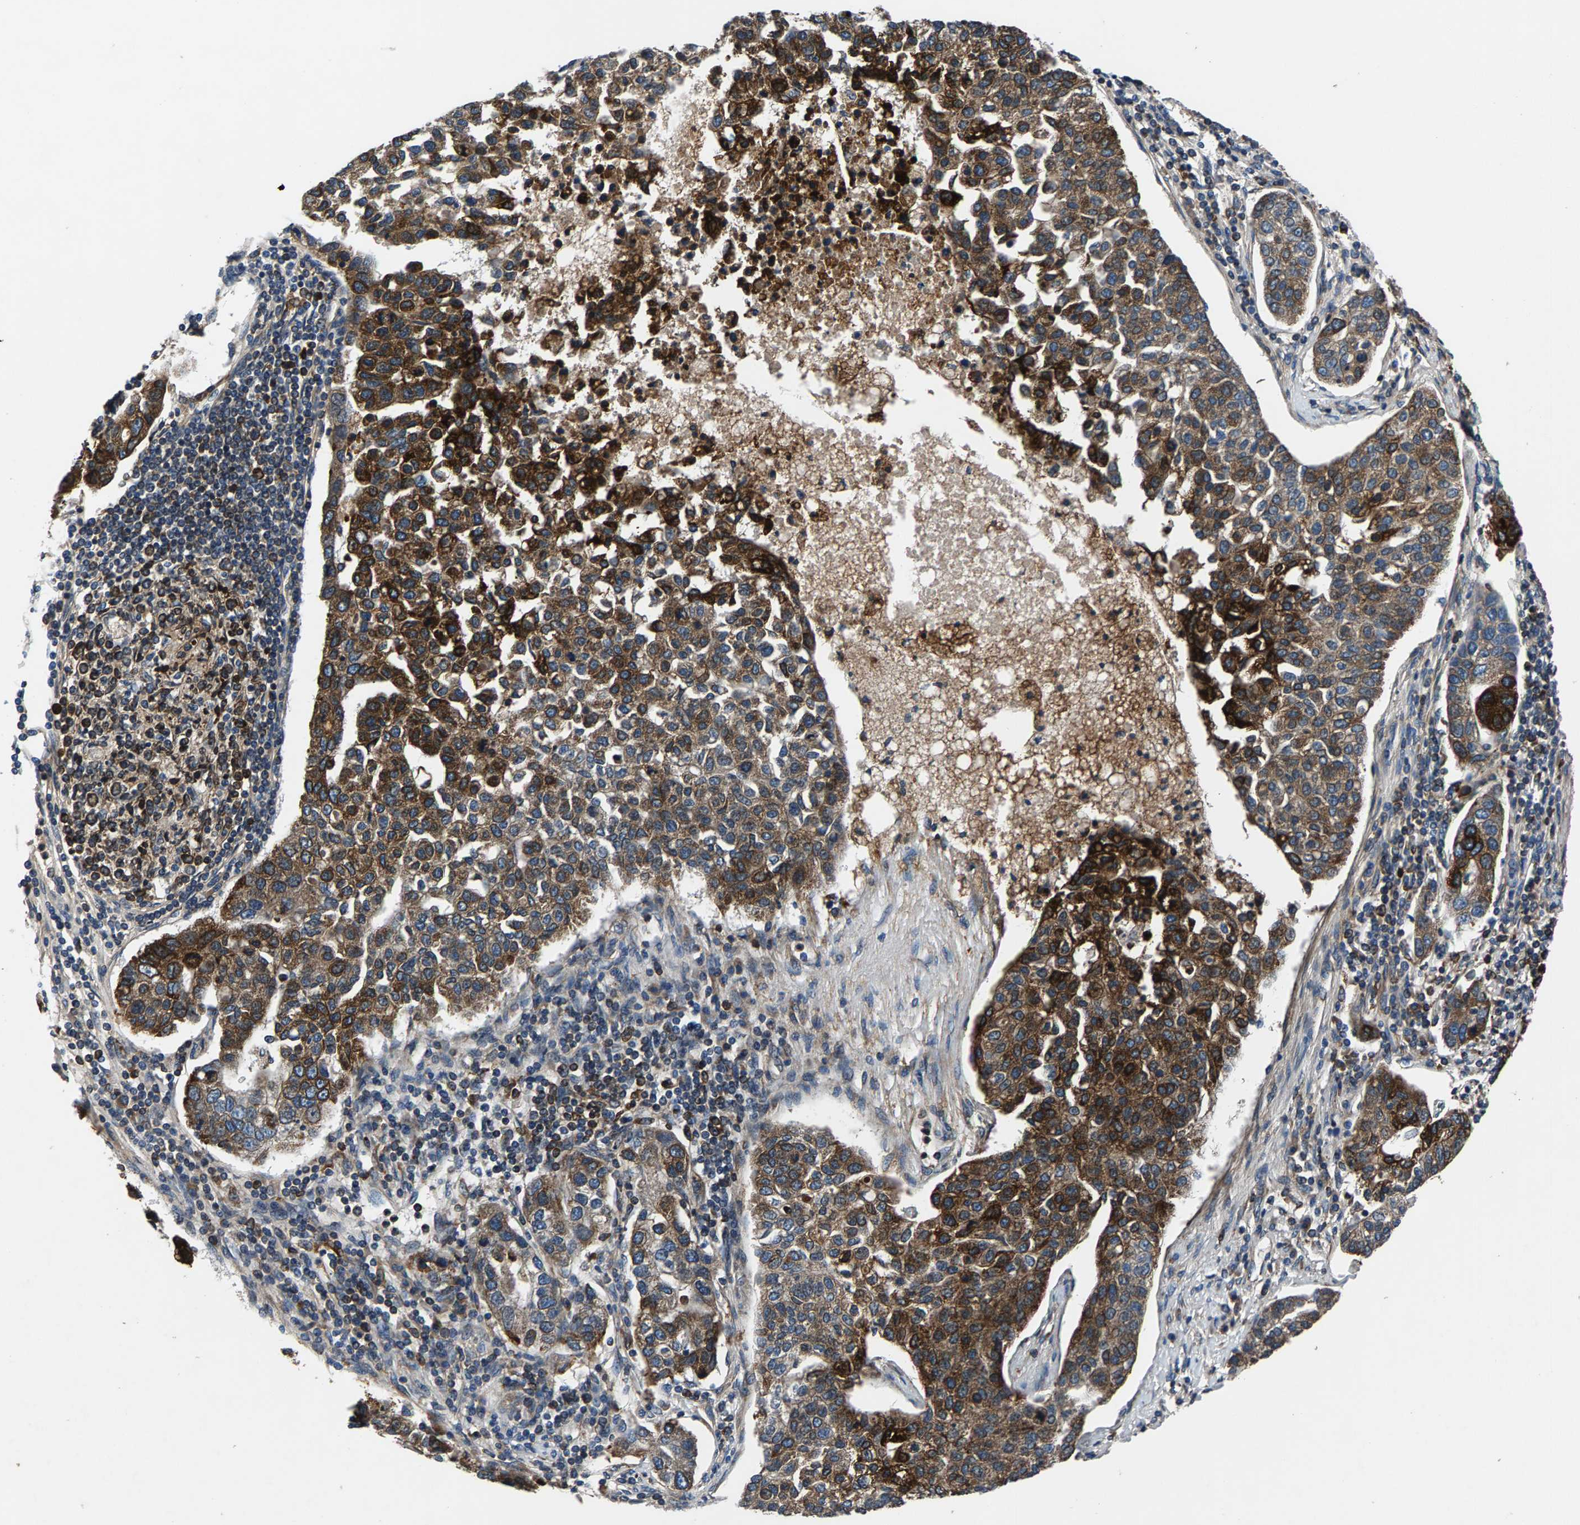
{"staining": {"intensity": "strong", "quantity": ">75%", "location": "cytoplasmic/membranous"}, "tissue": "pancreatic cancer", "cell_type": "Tumor cells", "image_type": "cancer", "snomed": [{"axis": "morphology", "description": "Adenocarcinoma, NOS"}, {"axis": "topography", "description": "Pancreas"}], "caption": "This is an image of IHC staining of pancreatic cancer, which shows strong staining in the cytoplasmic/membranous of tumor cells.", "gene": "LPCAT1", "patient": {"sex": "female", "age": 61}}